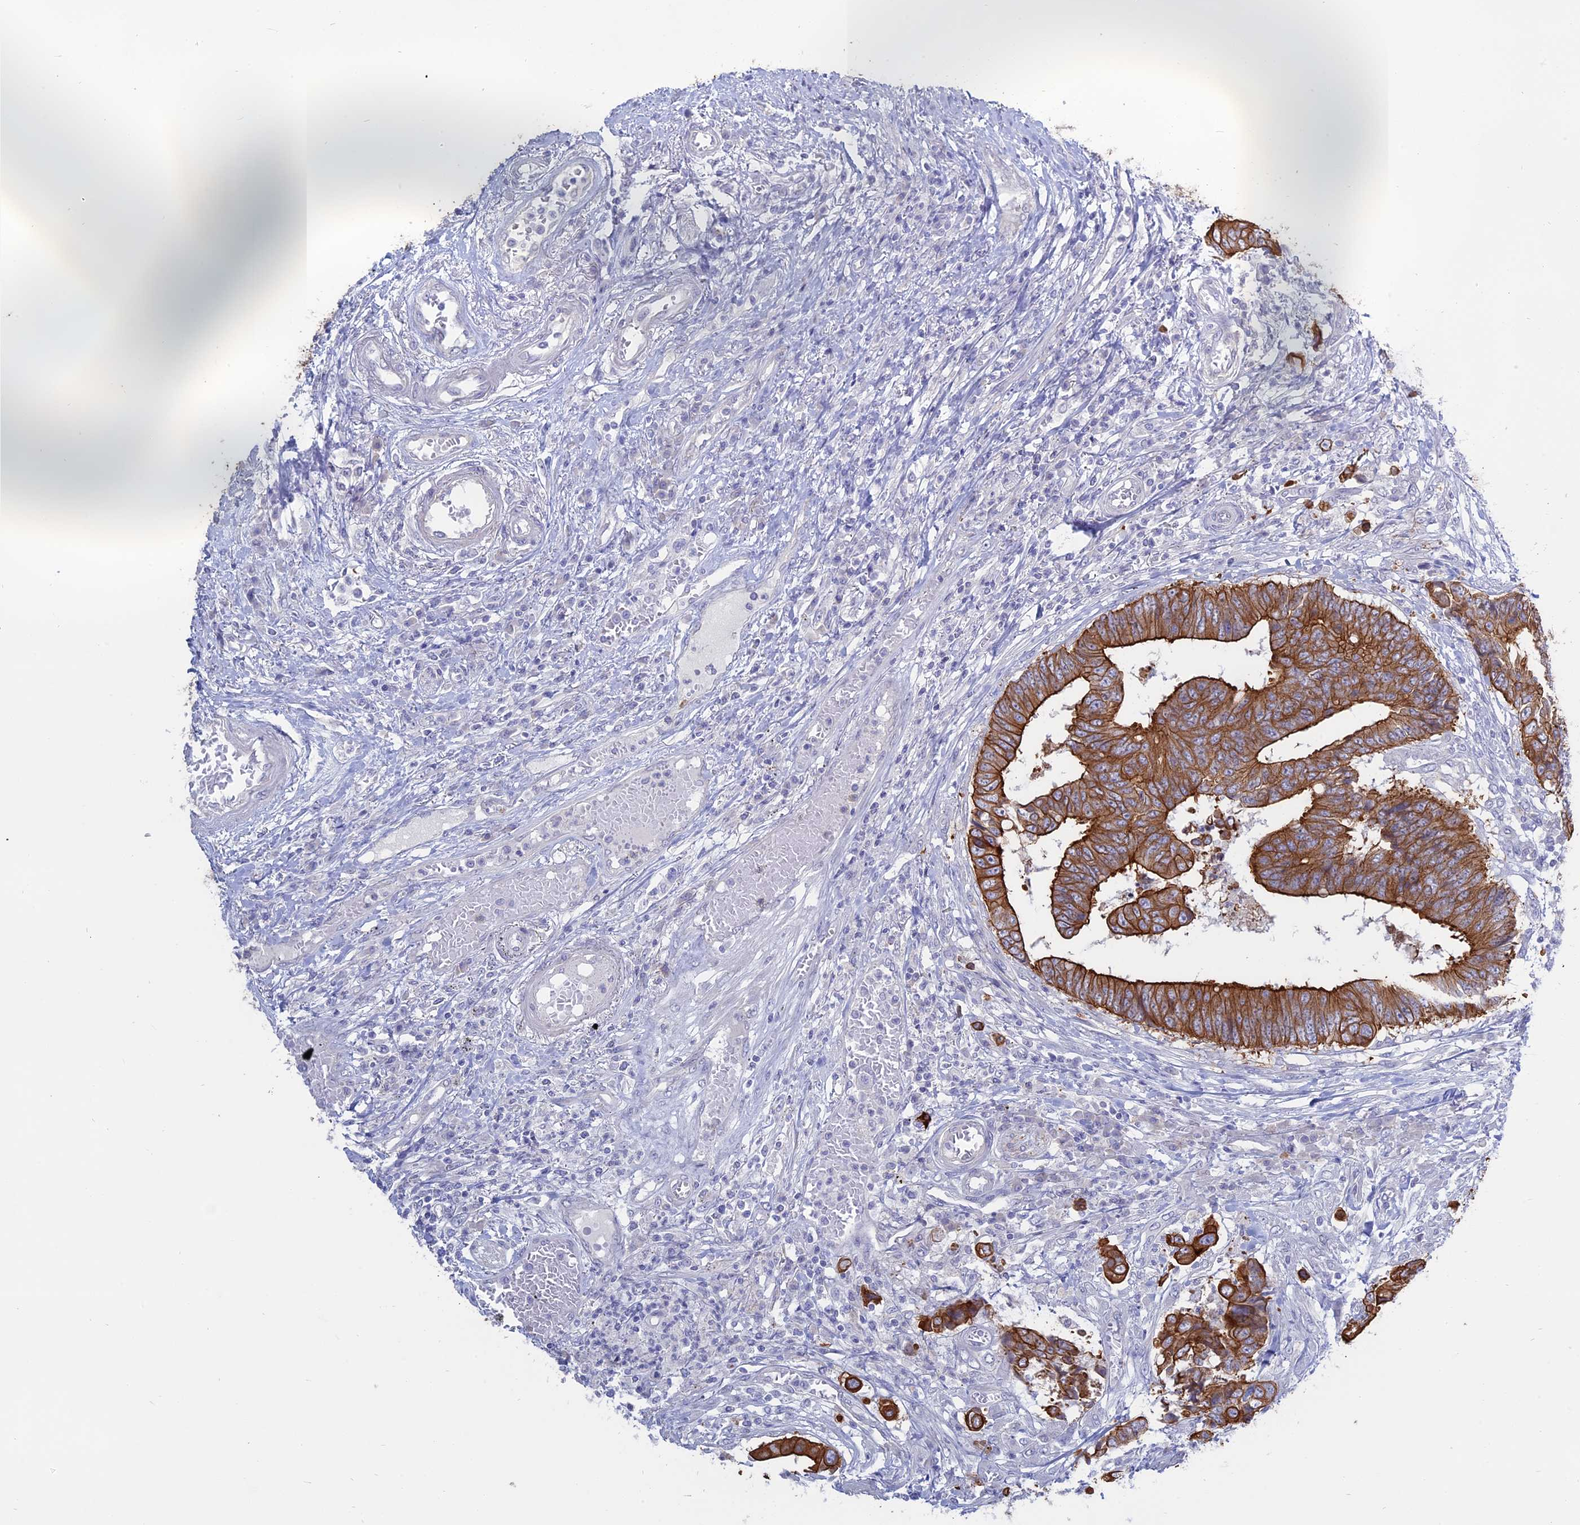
{"staining": {"intensity": "strong", "quantity": ">75%", "location": "cytoplasmic/membranous"}, "tissue": "colorectal cancer", "cell_type": "Tumor cells", "image_type": "cancer", "snomed": [{"axis": "morphology", "description": "Adenocarcinoma, NOS"}, {"axis": "topography", "description": "Rectum"}], "caption": "A brown stain highlights strong cytoplasmic/membranous staining of a protein in human colorectal adenocarcinoma tumor cells. (Stains: DAB in brown, nuclei in blue, Microscopy: brightfield microscopy at high magnification).", "gene": "MYO5B", "patient": {"sex": "male", "age": 84}}